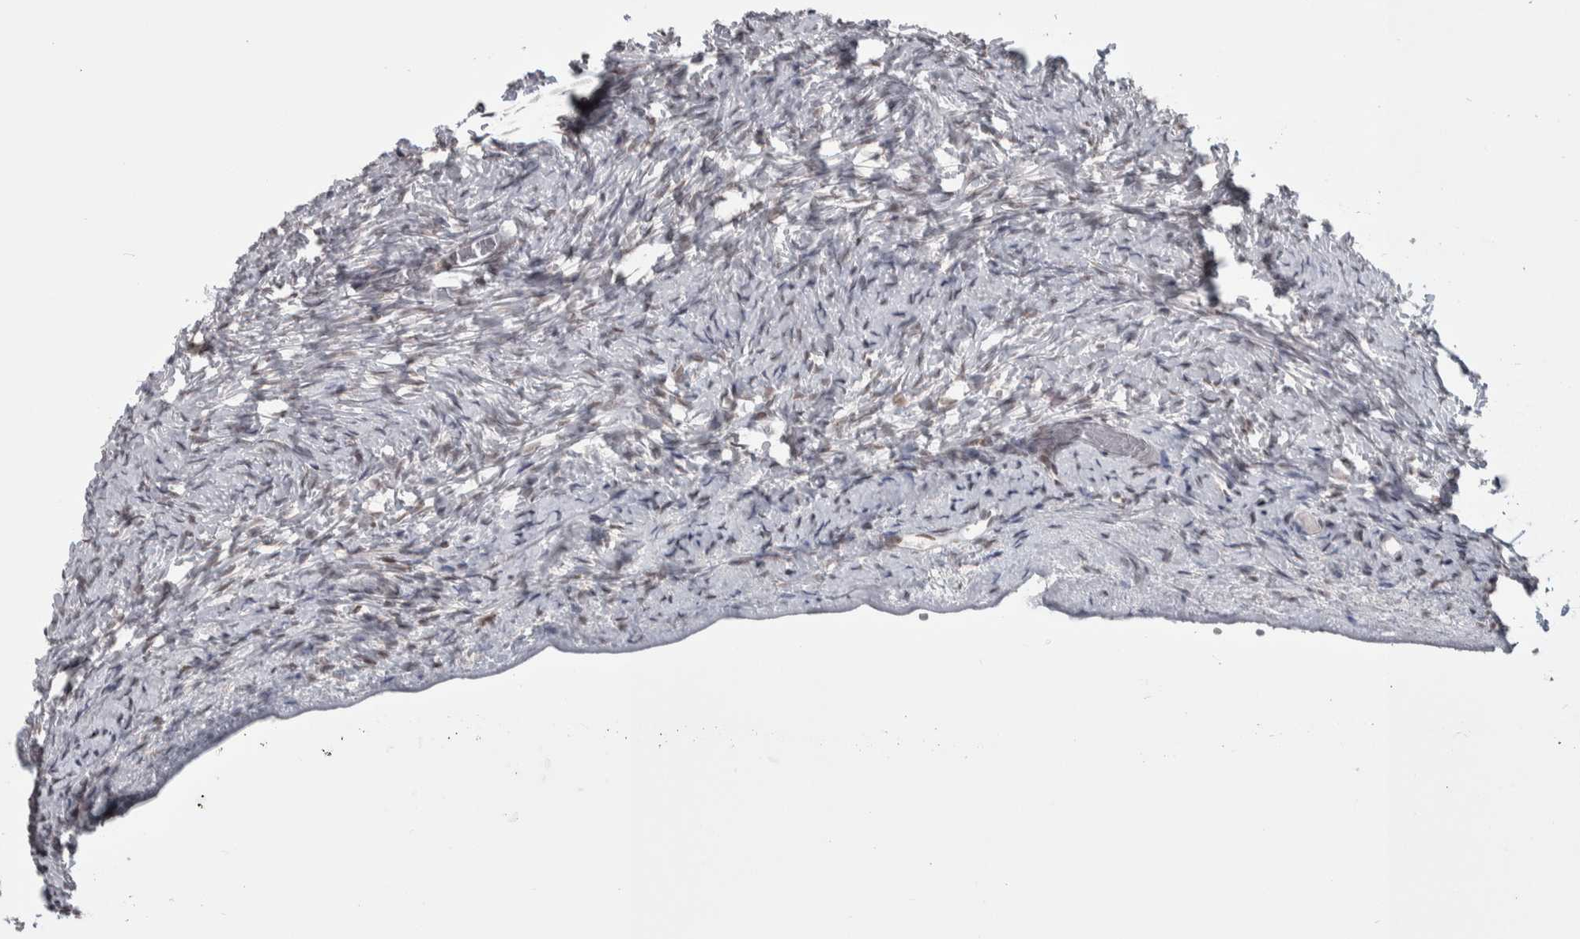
{"staining": {"intensity": "moderate", "quantity": "<25%", "location": "nuclear"}, "tissue": "ovary", "cell_type": "Follicle cells", "image_type": "normal", "snomed": [{"axis": "morphology", "description": "Normal tissue, NOS"}, {"axis": "topography", "description": "Ovary"}], "caption": "Immunohistochemistry (IHC) image of normal ovary stained for a protein (brown), which displays low levels of moderate nuclear staining in approximately <25% of follicle cells.", "gene": "ZSCAN21", "patient": {"sex": "female", "age": 27}}